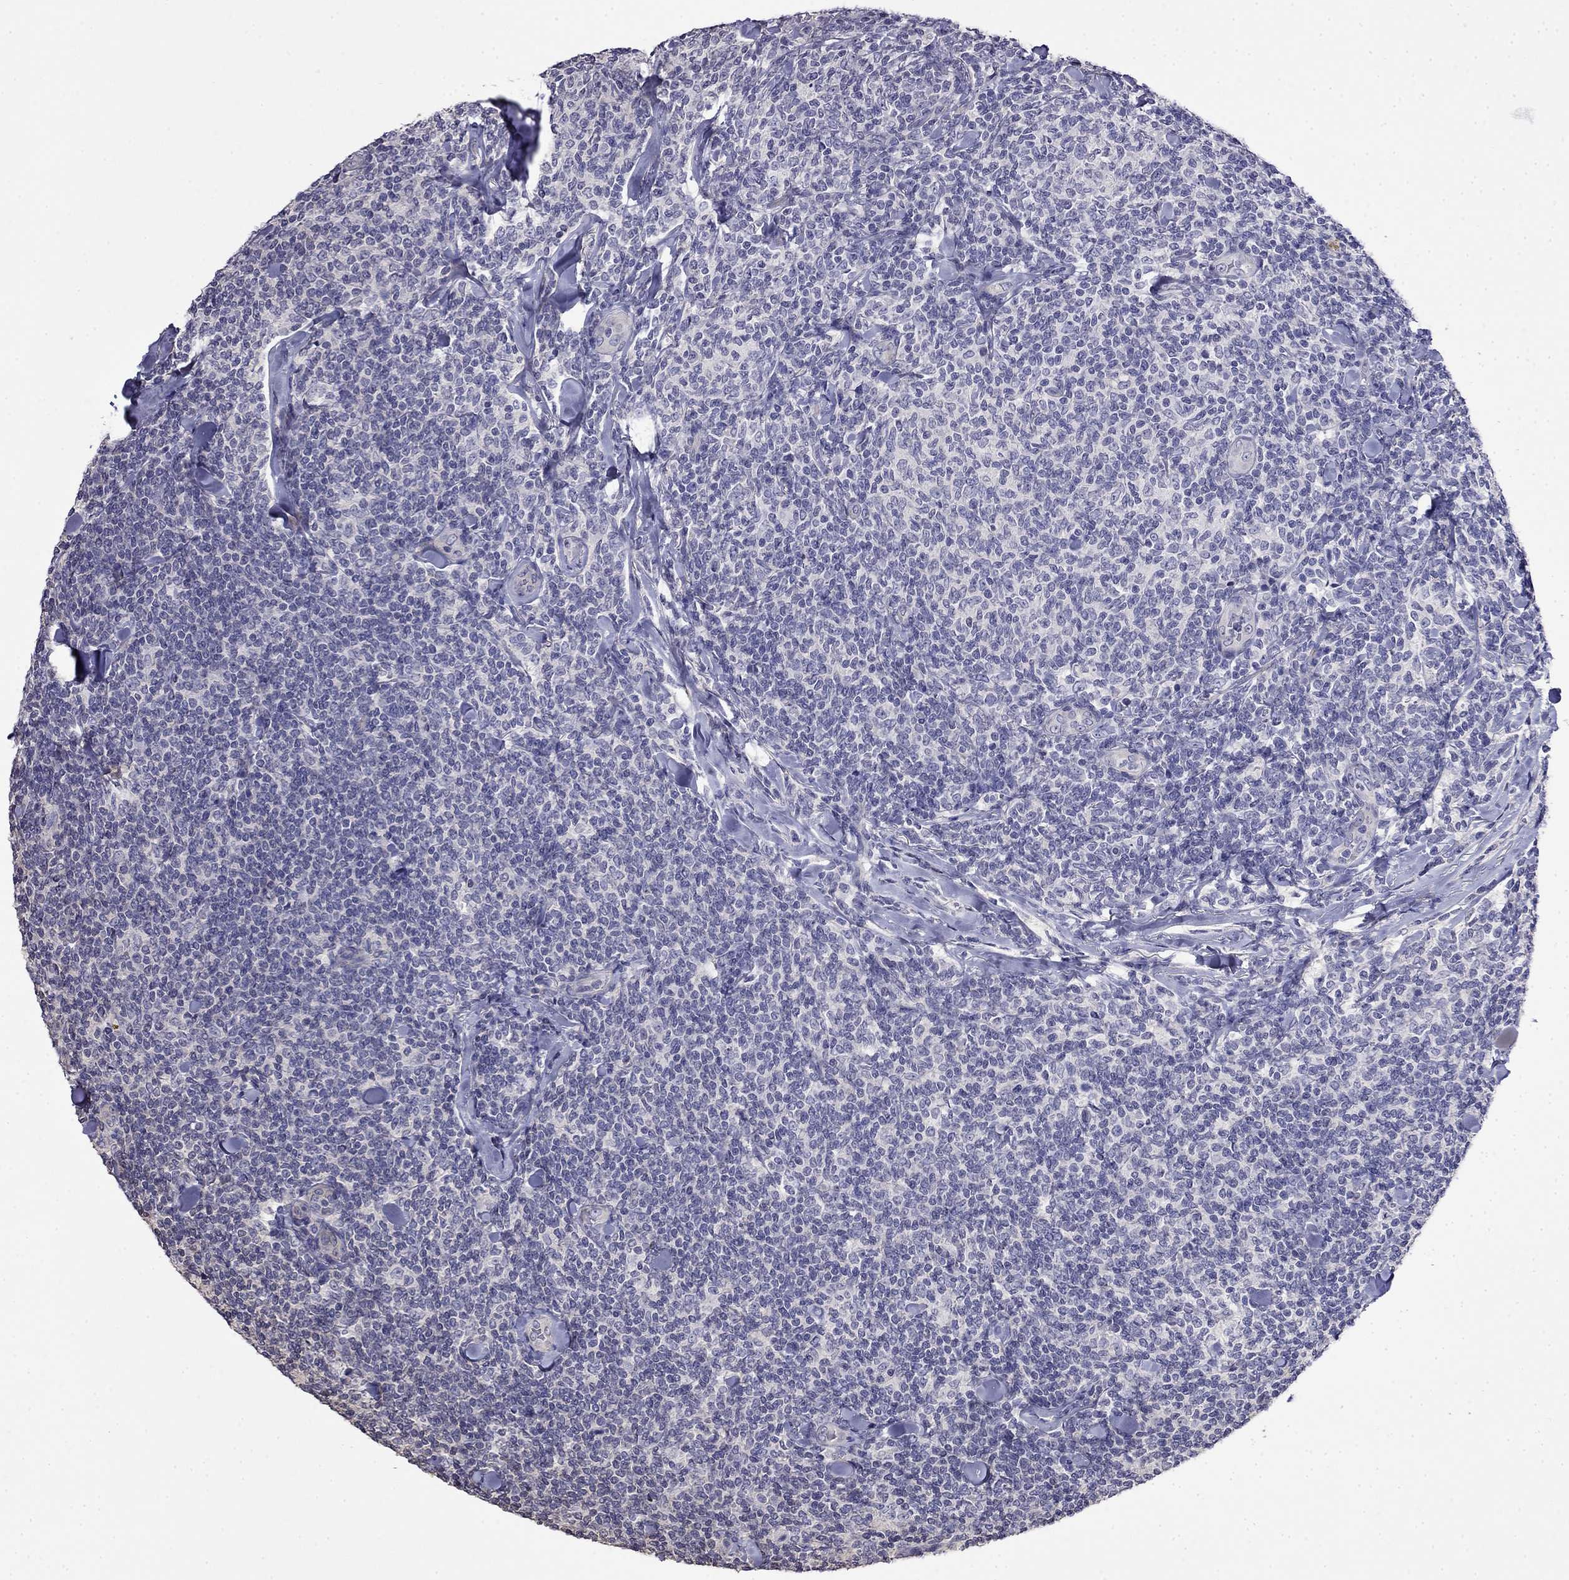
{"staining": {"intensity": "negative", "quantity": "none", "location": "none"}, "tissue": "lymphoma", "cell_type": "Tumor cells", "image_type": "cancer", "snomed": [{"axis": "morphology", "description": "Malignant lymphoma, non-Hodgkin's type, Low grade"}, {"axis": "topography", "description": "Lymph node"}], "caption": "High power microscopy histopathology image of an immunohistochemistry image of lymphoma, revealing no significant positivity in tumor cells.", "gene": "GUCA1B", "patient": {"sex": "female", "age": 56}}